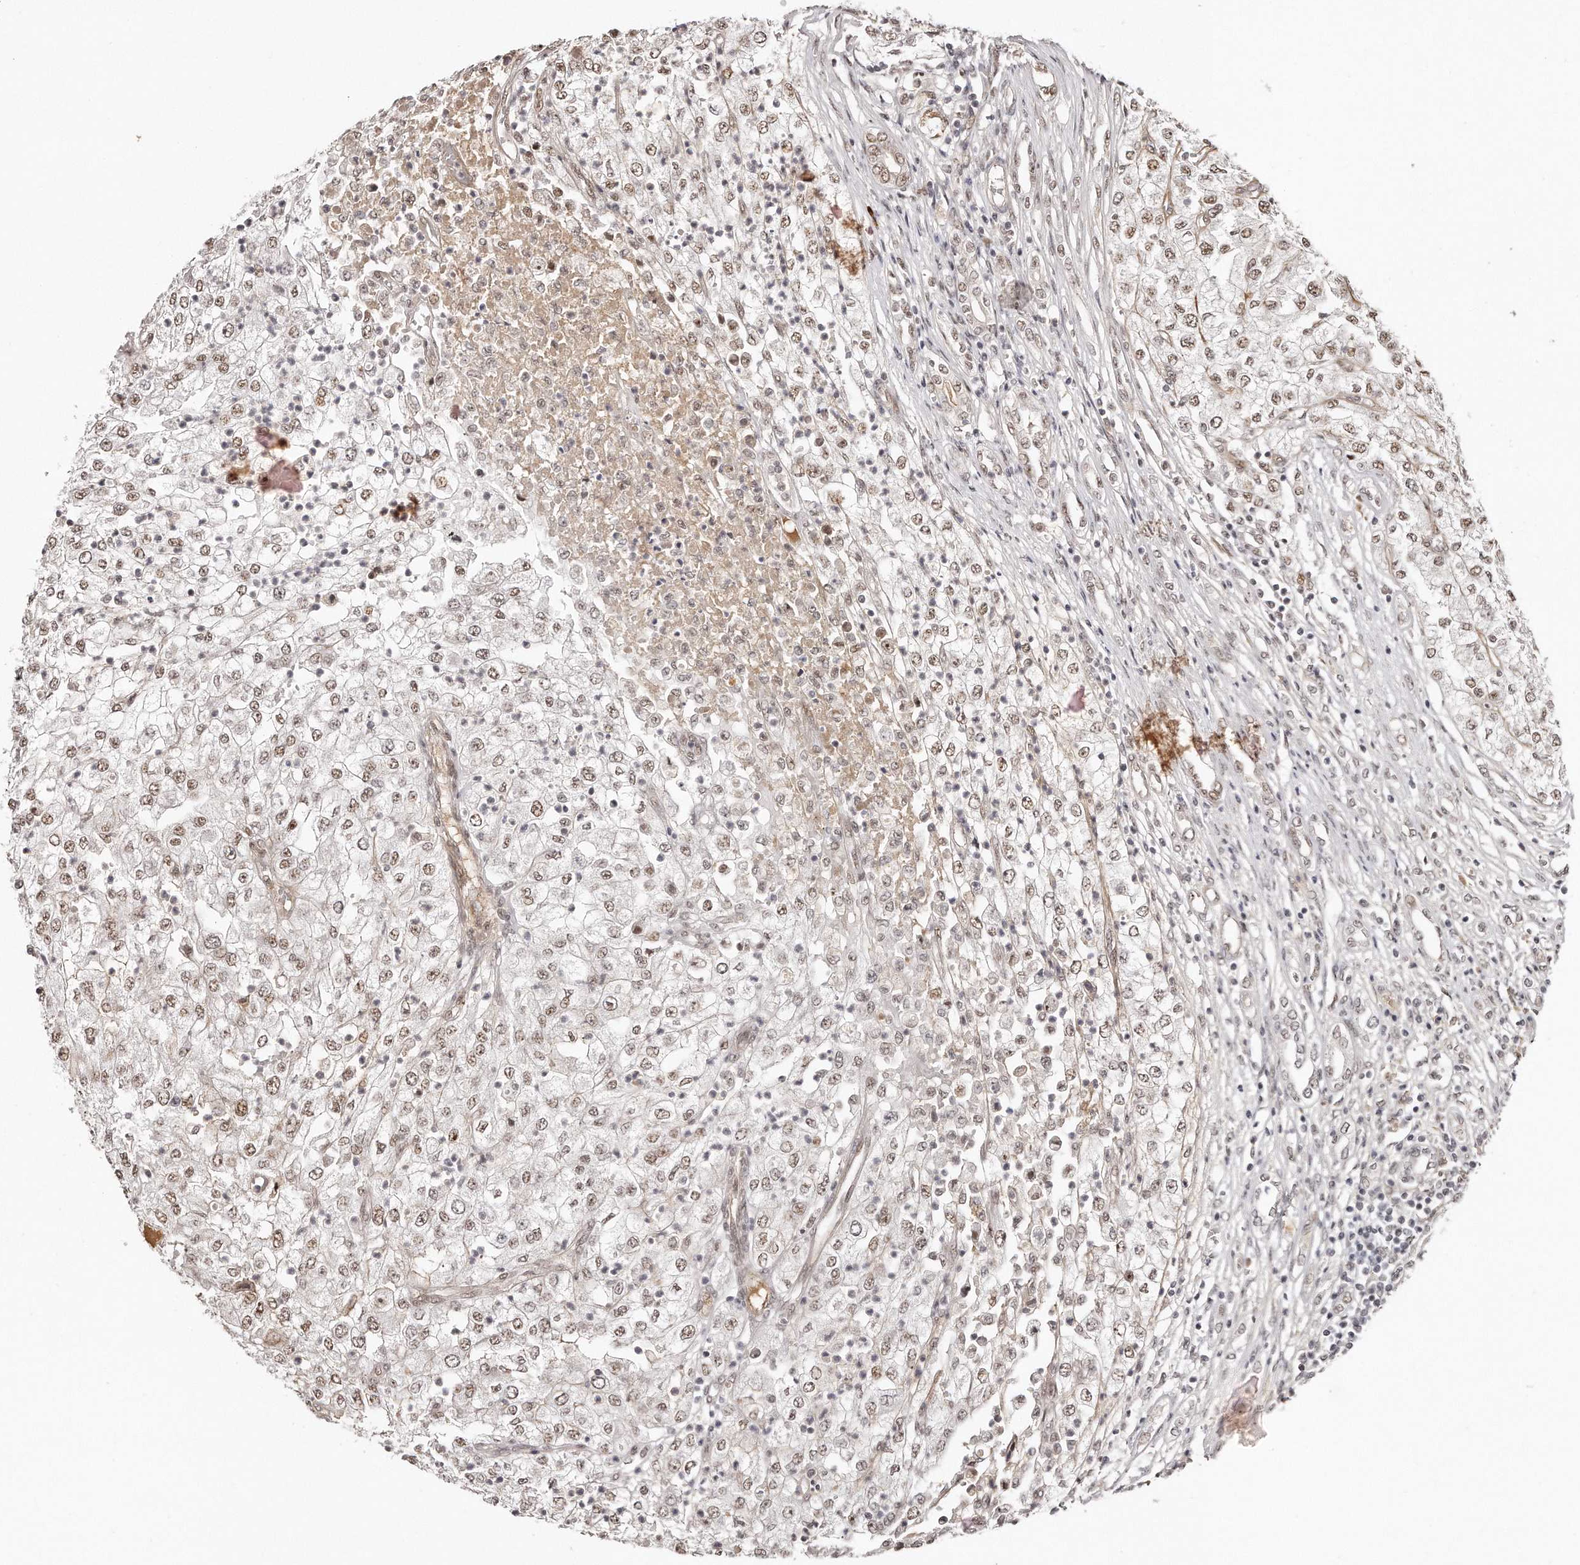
{"staining": {"intensity": "moderate", "quantity": ">75%", "location": "nuclear"}, "tissue": "renal cancer", "cell_type": "Tumor cells", "image_type": "cancer", "snomed": [{"axis": "morphology", "description": "Adenocarcinoma, NOS"}, {"axis": "topography", "description": "Kidney"}], "caption": "This histopathology image displays immunohistochemistry (IHC) staining of human adenocarcinoma (renal), with medium moderate nuclear positivity in about >75% of tumor cells.", "gene": "SOX4", "patient": {"sex": "female", "age": 54}}